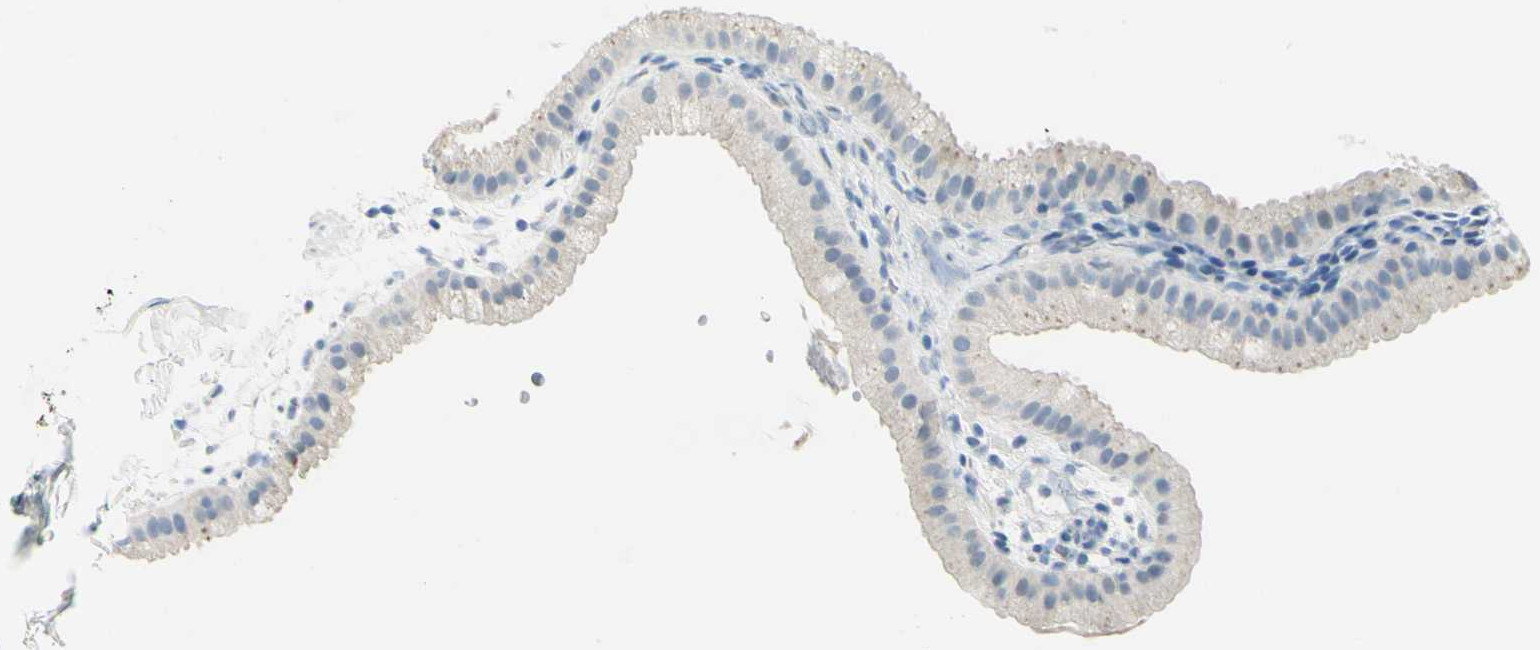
{"staining": {"intensity": "negative", "quantity": "none", "location": "none"}, "tissue": "gallbladder", "cell_type": "Glandular cells", "image_type": "normal", "snomed": [{"axis": "morphology", "description": "Normal tissue, NOS"}, {"axis": "topography", "description": "Gallbladder"}], "caption": "Immunohistochemical staining of normal human gallbladder exhibits no significant positivity in glandular cells. The staining was performed using DAB (3,3'-diaminobenzidine) to visualize the protein expression in brown, while the nuclei were stained in blue with hematoxylin (Magnification: 20x).", "gene": "ZNF557", "patient": {"sex": "female", "age": 64}}